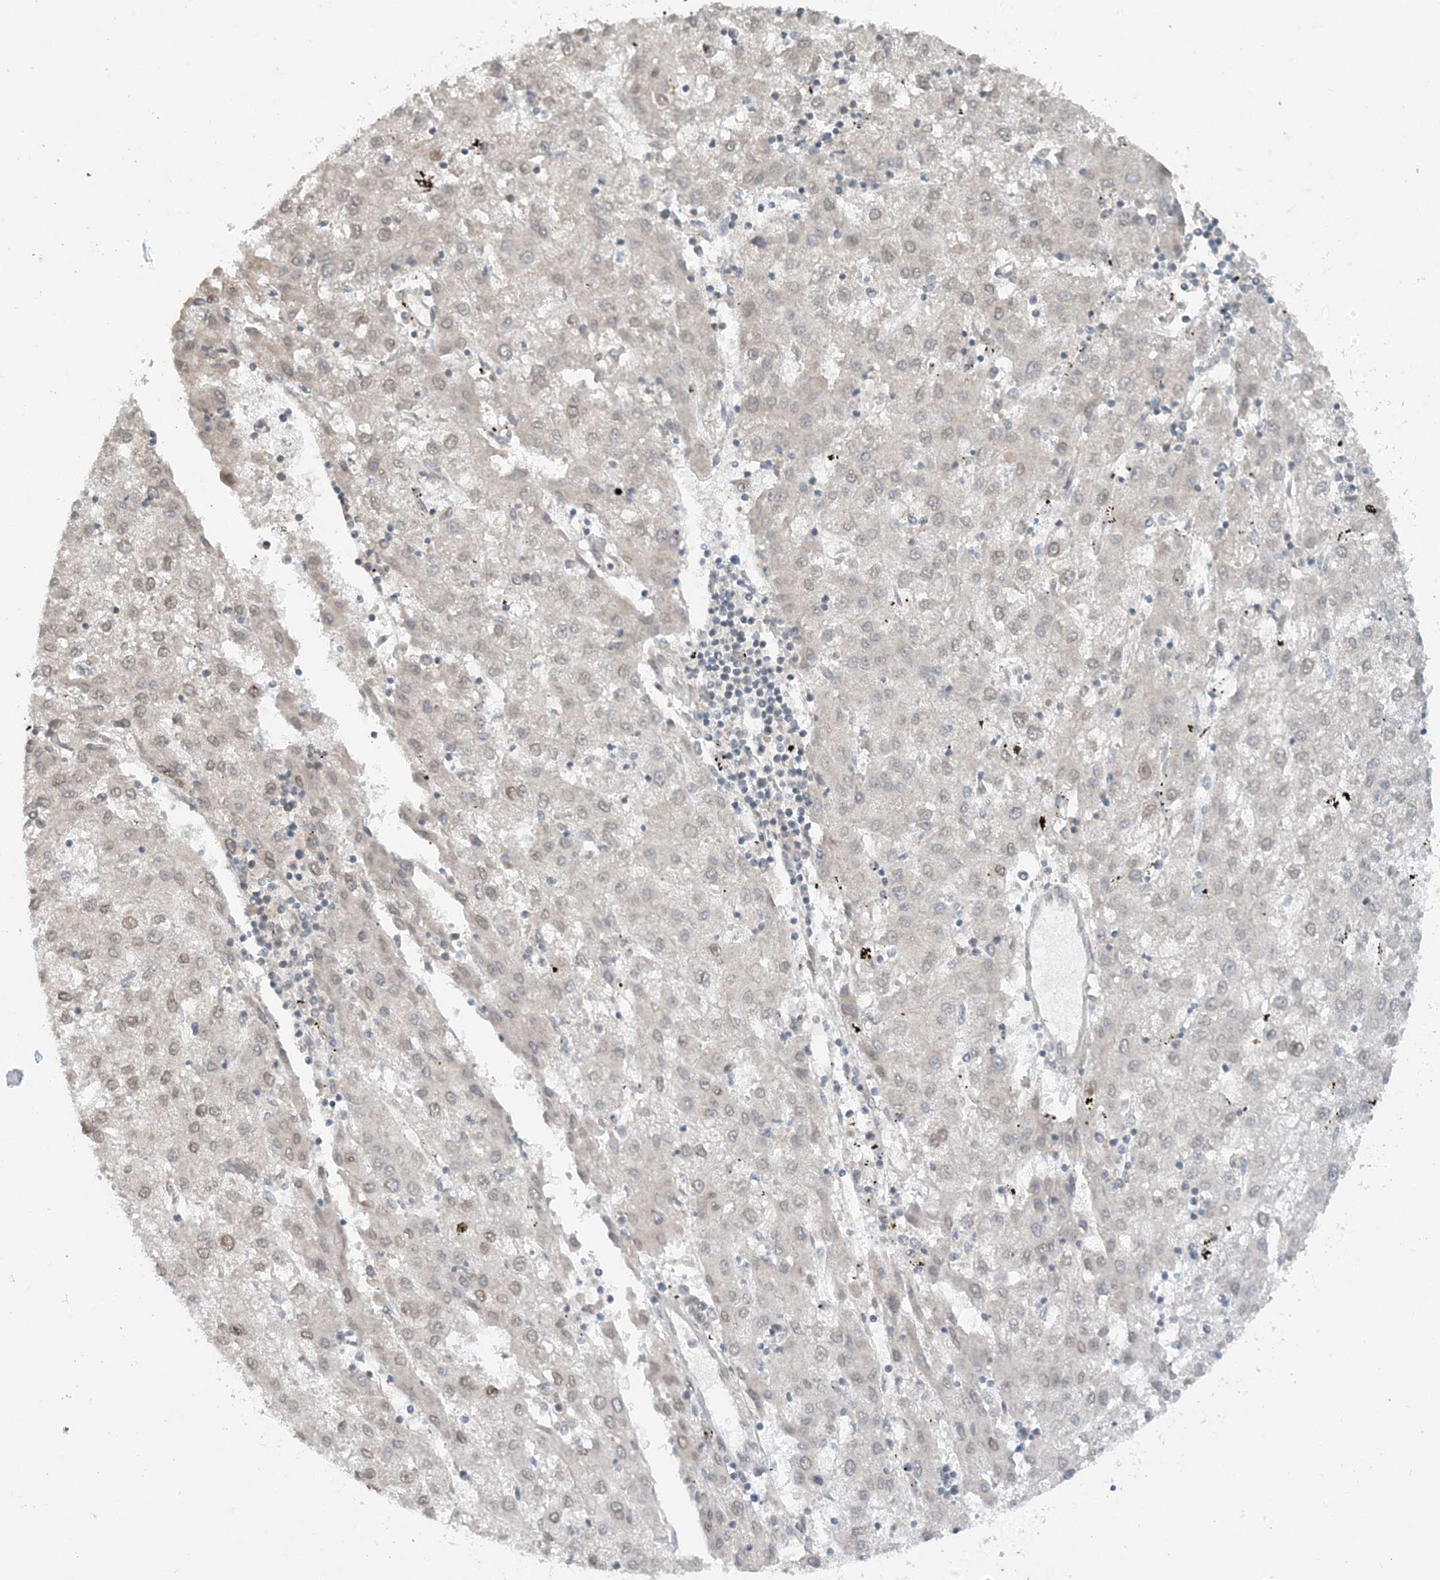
{"staining": {"intensity": "weak", "quantity": "<25%", "location": "cytoplasmic/membranous"}, "tissue": "liver cancer", "cell_type": "Tumor cells", "image_type": "cancer", "snomed": [{"axis": "morphology", "description": "Carcinoma, Hepatocellular, NOS"}, {"axis": "topography", "description": "Liver"}], "caption": "Immunohistochemistry (IHC) micrograph of human liver cancer stained for a protein (brown), which shows no expression in tumor cells.", "gene": "SLC35A2", "patient": {"sex": "male", "age": 72}}